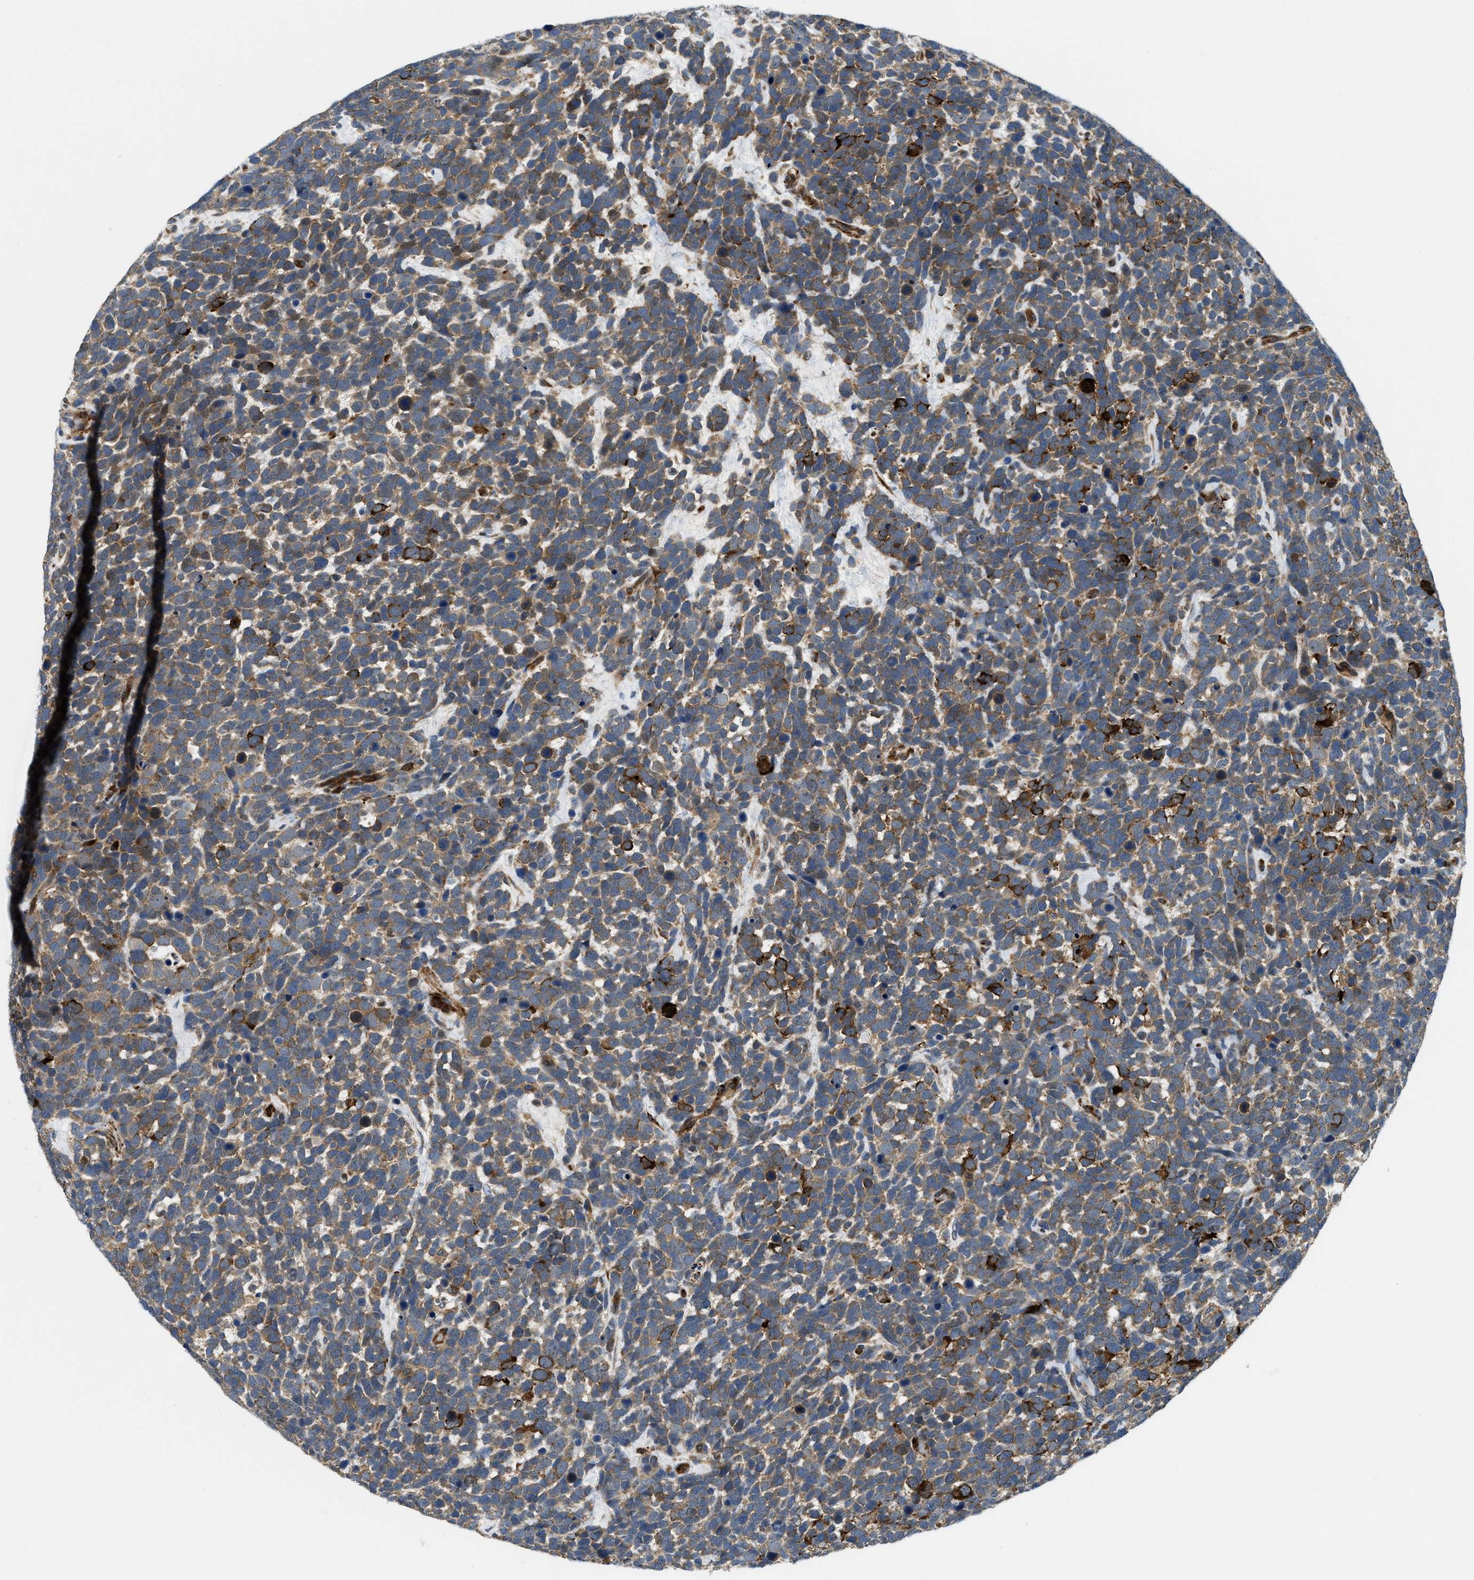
{"staining": {"intensity": "moderate", "quantity": ">75%", "location": "cytoplasmic/membranous"}, "tissue": "urothelial cancer", "cell_type": "Tumor cells", "image_type": "cancer", "snomed": [{"axis": "morphology", "description": "Urothelial carcinoma, High grade"}, {"axis": "topography", "description": "Urinary bladder"}], "caption": "This micrograph reveals IHC staining of human urothelial carcinoma (high-grade), with medium moderate cytoplasmic/membranous staining in approximately >75% of tumor cells.", "gene": "ZNF599", "patient": {"sex": "female", "age": 82}}